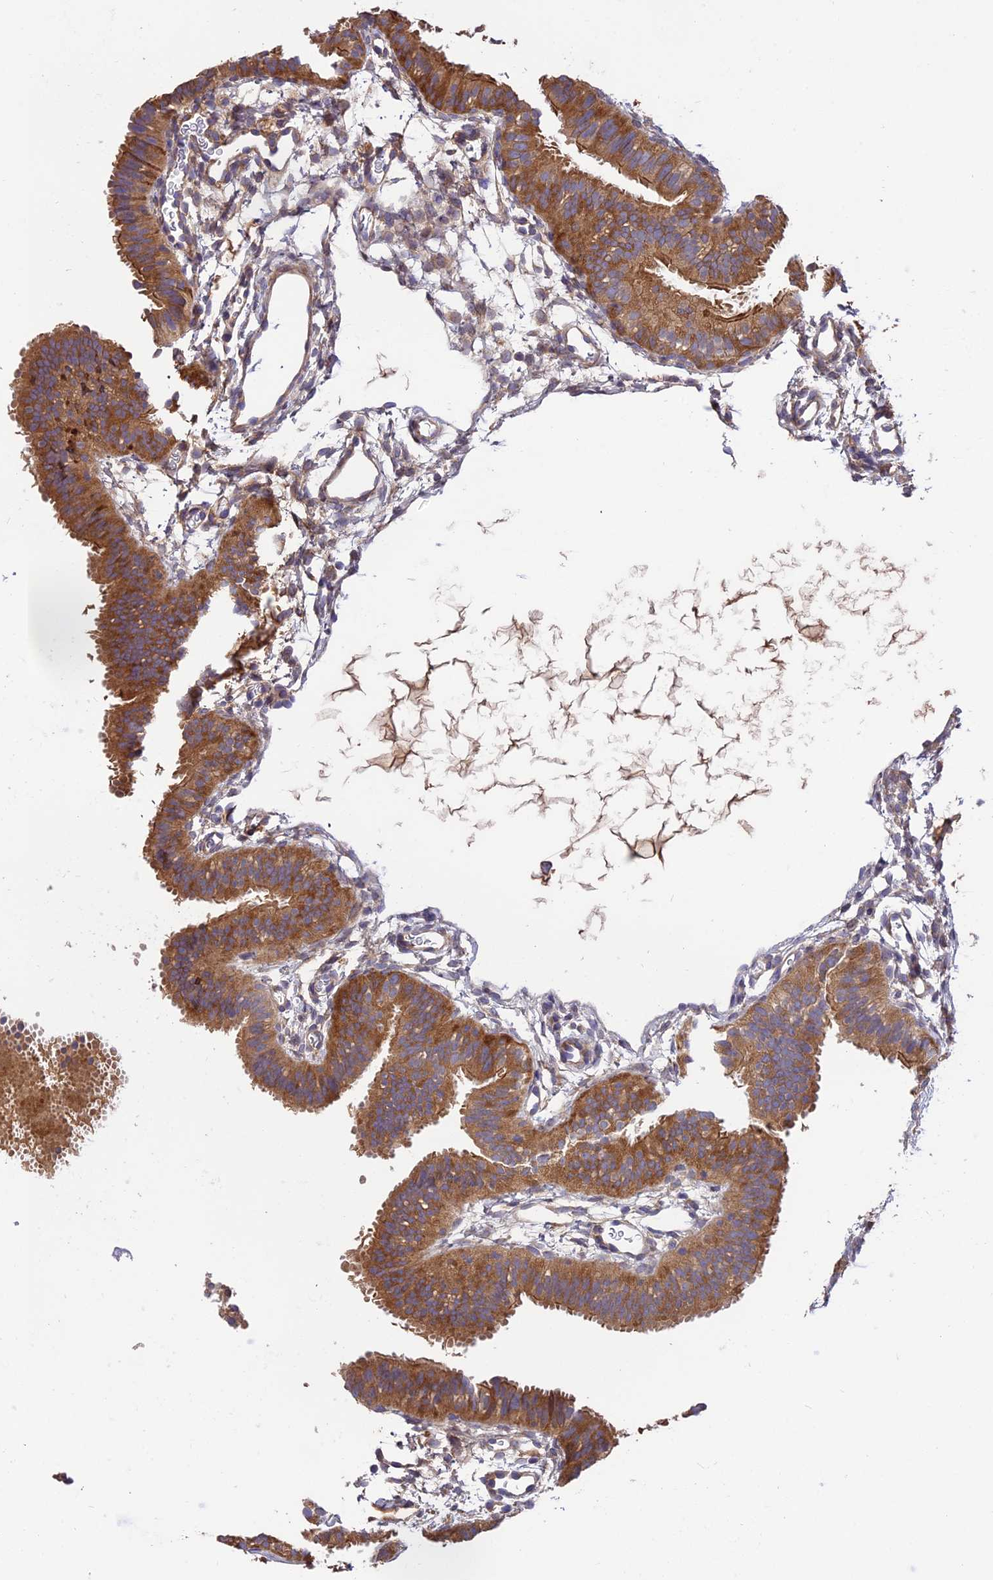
{"staining": {"intensity": "strong", "quantity": ">75%", "location": "cytoplasmic/membranous"}, "tissue": "fallopian tube", "cell_type": "Glandular cells", "image_type": "normal", "snomed": [{"axis": "morphology", "description": "Normal tissue, NOS"}, {"axis": "topography", "description": "Fallopian tube"}], "caption": "This image displays benign fallopian tube stained with immunohistochemistry (IHC) to label a protein in brown. The cytoplasmic/membranous of glandular cells show strong positivity for the protein. Nuclei are counter-stained blue.", "gene": "ROCK1", "patient": {"sex": "female", "age": 35}}